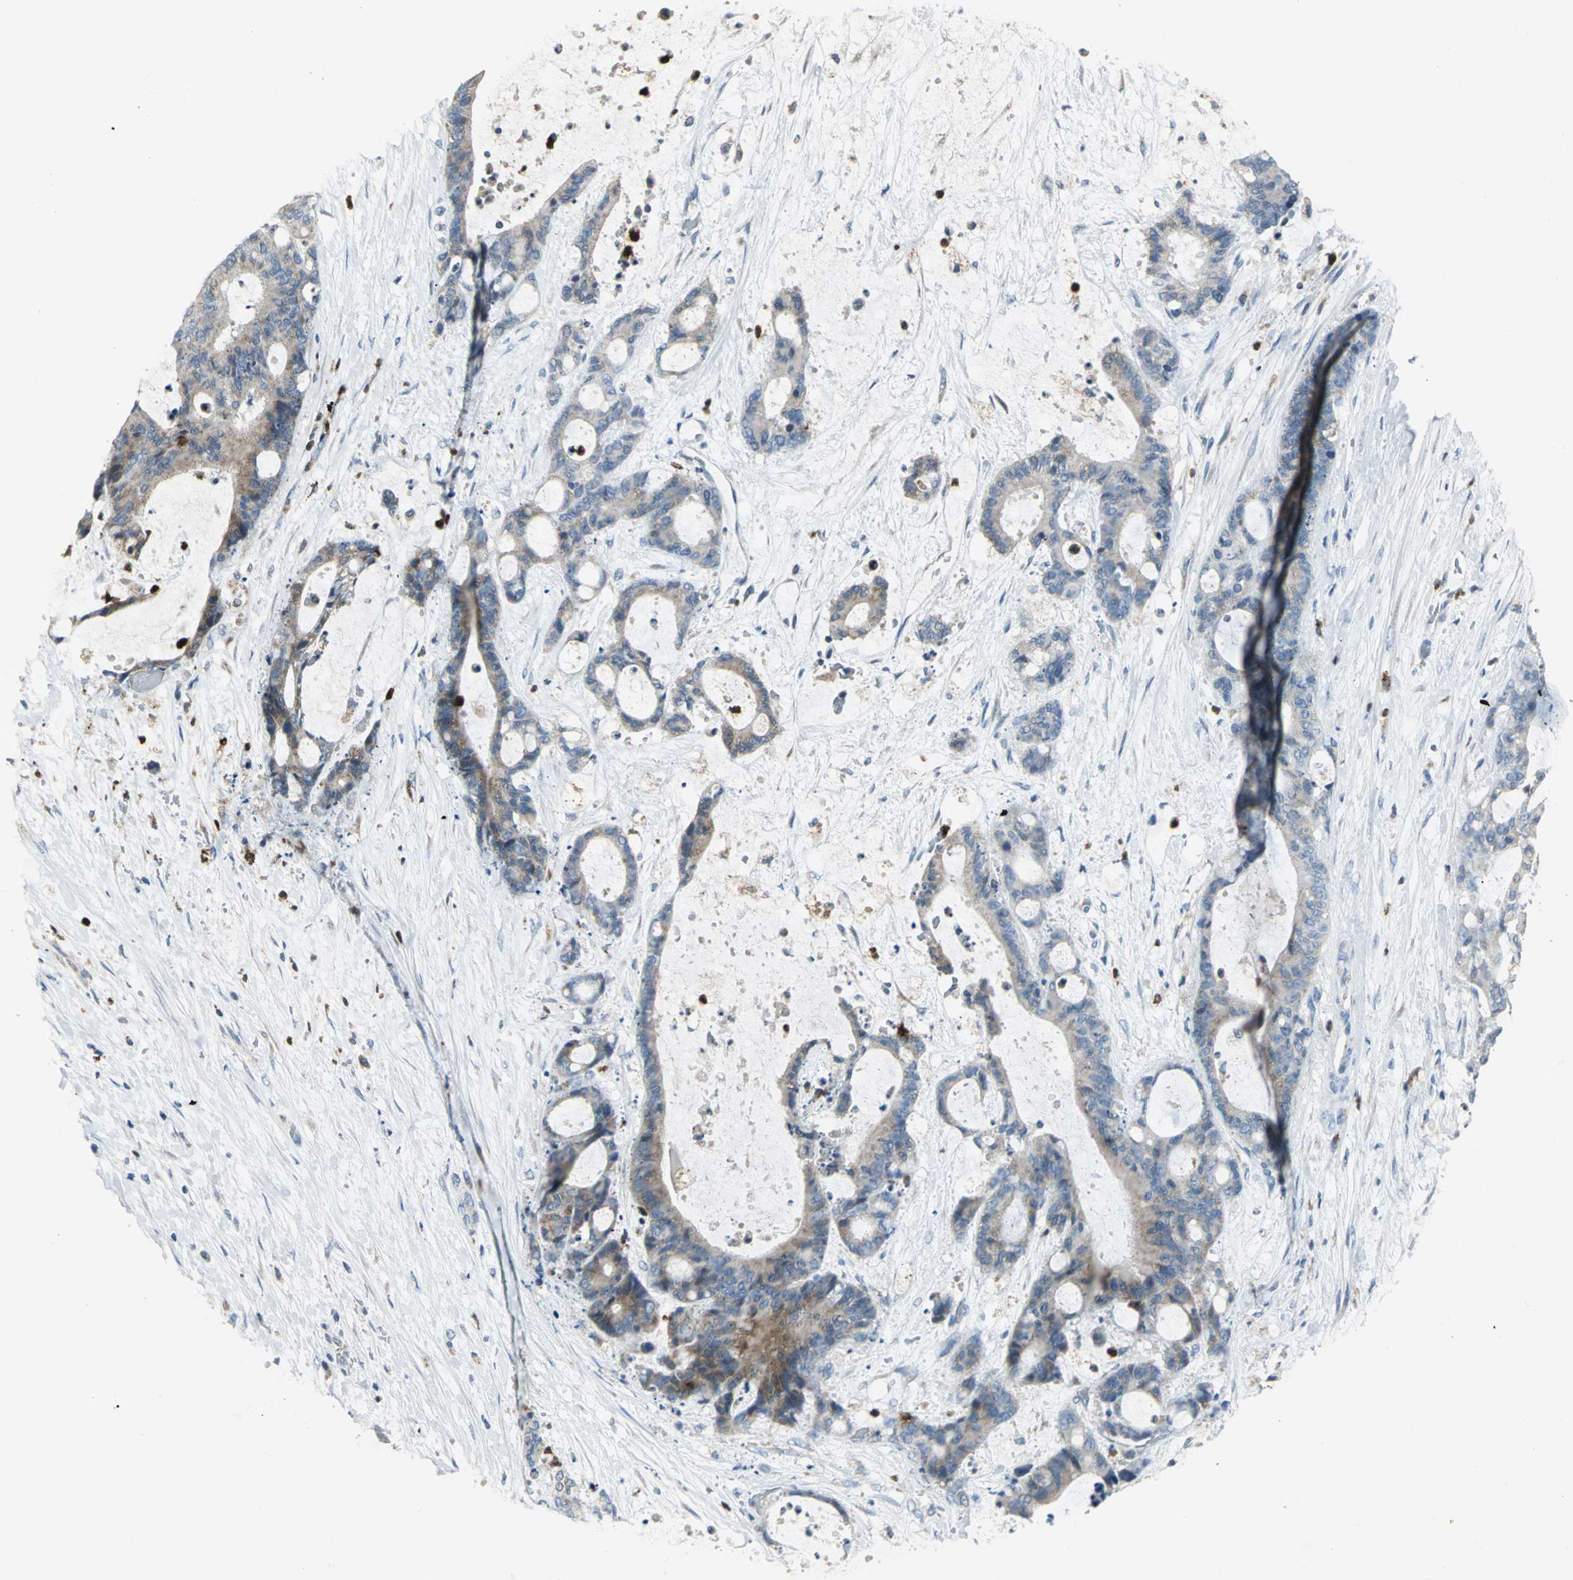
{"staining": {"intensity": "moderate", "quantity": ">75%", "location": "cytoplasmic/membranous"}, "tissue": "liver cancer", "cell_type": "Tumor cells", "image_type": "cancer", "snomed": [{"axis": "morphology", "description": "Cholangiocarcinoma"}, {"axis": "topography", "description": "Liver"}], "caption": "IHC (DAB (3,3'-diaminobenzidine)) staining of cholangiocarcinoma (liver) shows moderate cytoplasmic/membranous protein staining in approximately >75% of tumor cells.", "gene": "SPPL2B", "patient": {"sex": "female", "age": 73}}